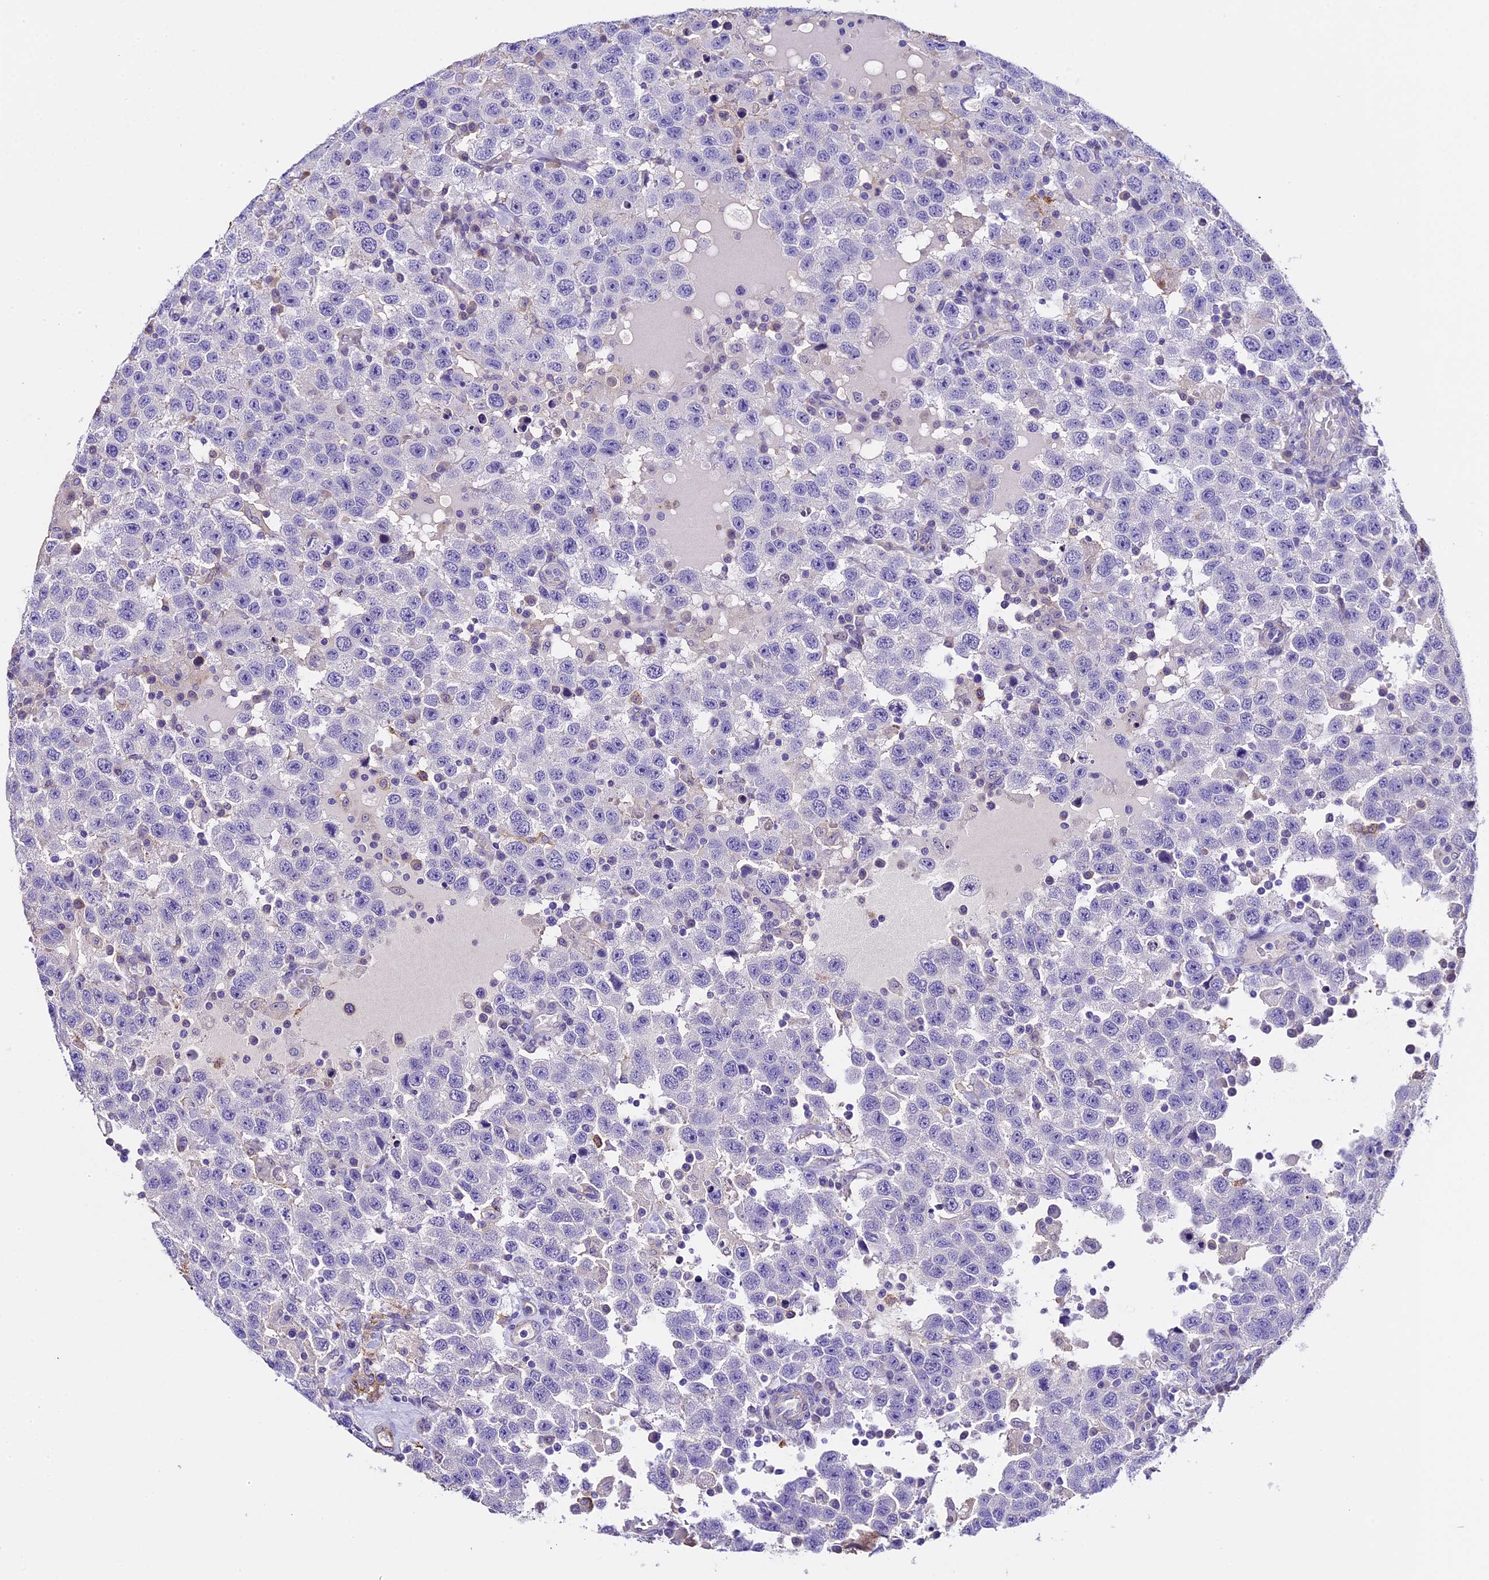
{"staining": {"intensity": "negative", "quantity": "none", "location": "none"}, "tissue": "testis cancer", "cell_type": "Tumor cells", "image_type": "cancer", "snomed": [{"axis": "morphology", "description": "Seminoma, NOS"}, {"axis": "topography", "description": "Testis"}], "caption": "This is an immunohistochemistry (IHC) photomicrograph of human testis seminoma. There is no staining in tumor cells.", "gene": "NOD2", "patient": {"sex": "male", "age": 41}}